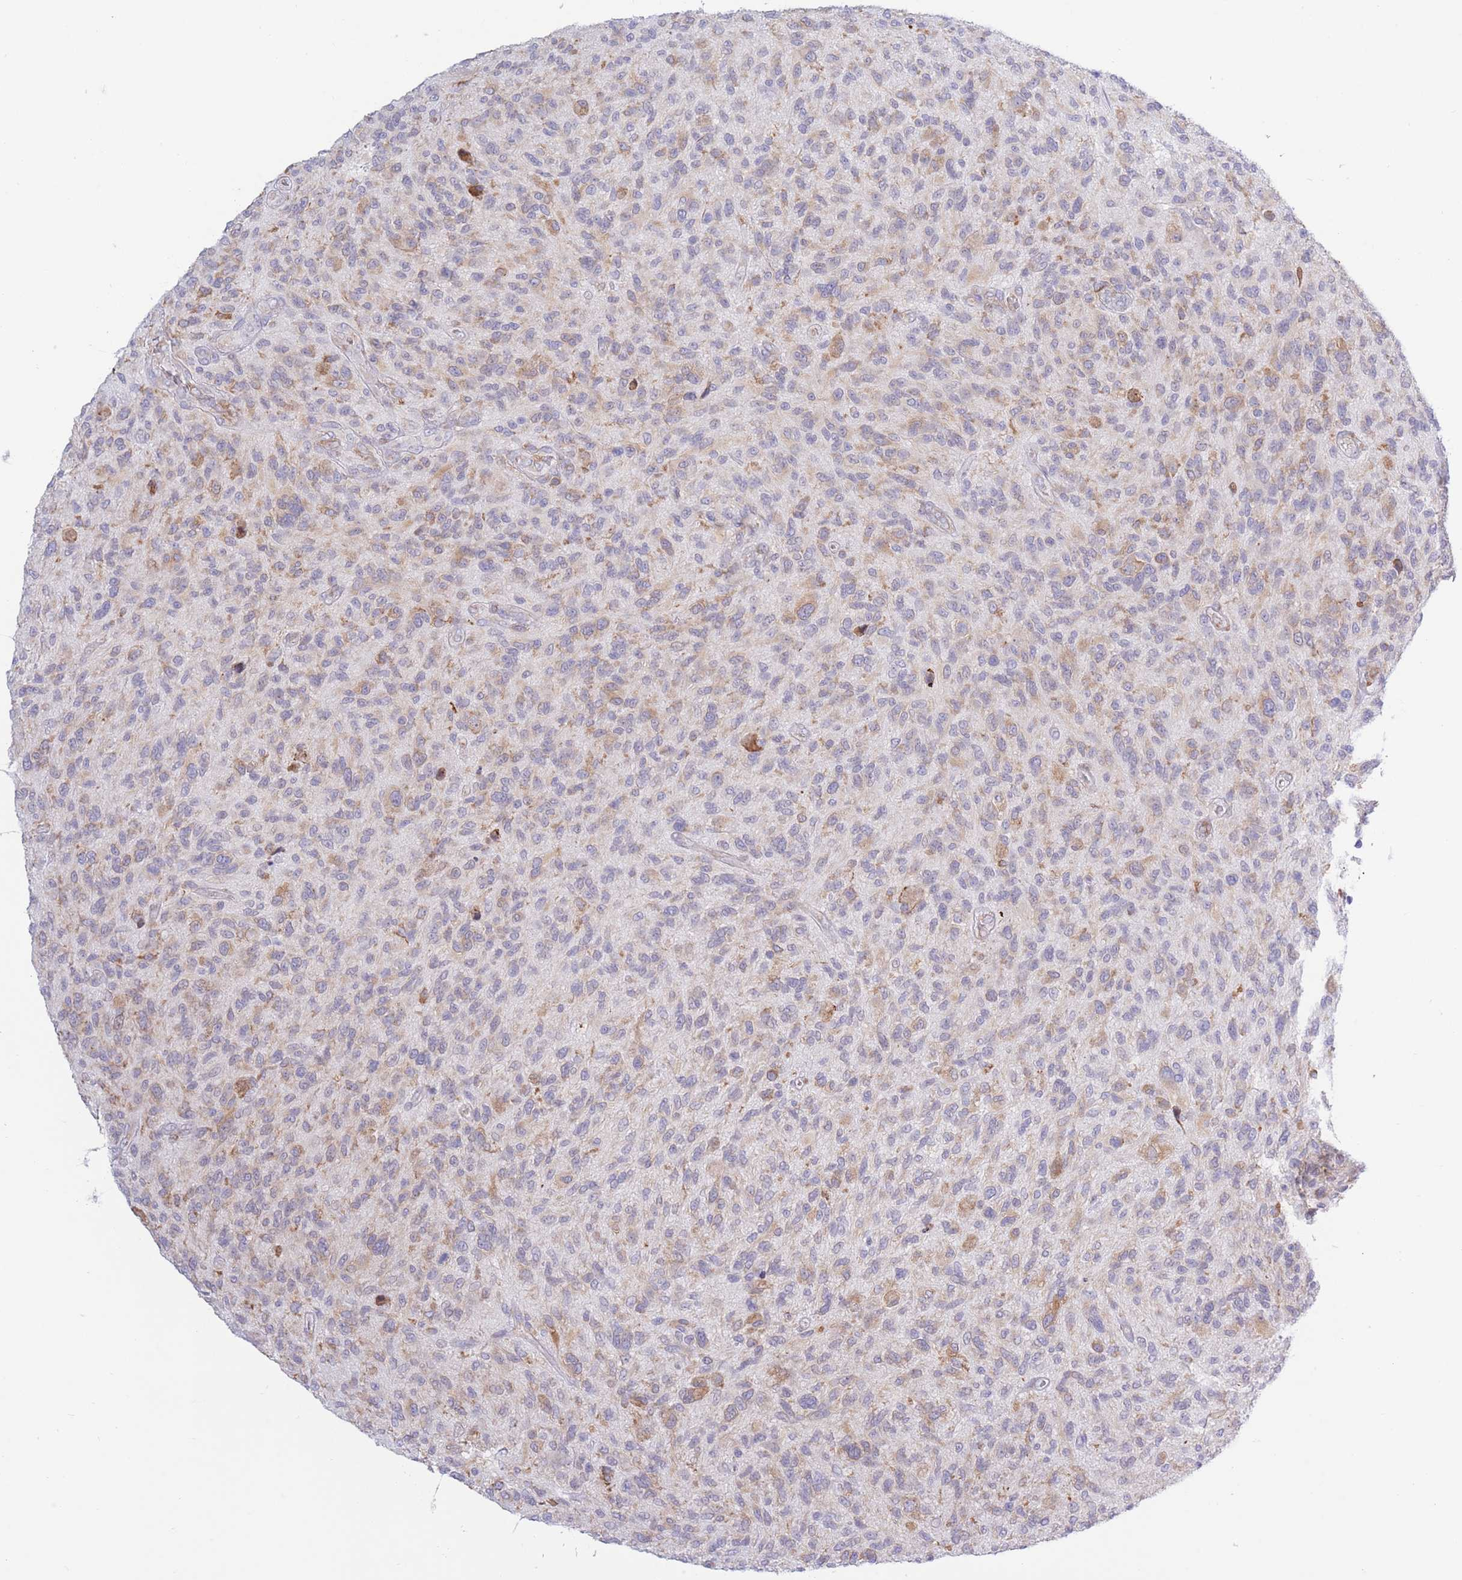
{"staining": {"intensity": "weak", "quantity": "<25%", "location": "cytoplasmic/membranous"}, "tissue": "glioma", "cell_type": "Tumor cells", "image_type": "cancer", "snomed": [{"axis": "morphology", "description": "Glioma, malignant, High grade"}, {"axis": "topography", "description": "Brain"}], "caption": "Immunohistochemical staining of human glioma shows no significant expression in tumor cells.", "gene": "MYDGF", "patient": {"sex": "male", "age": 47}}